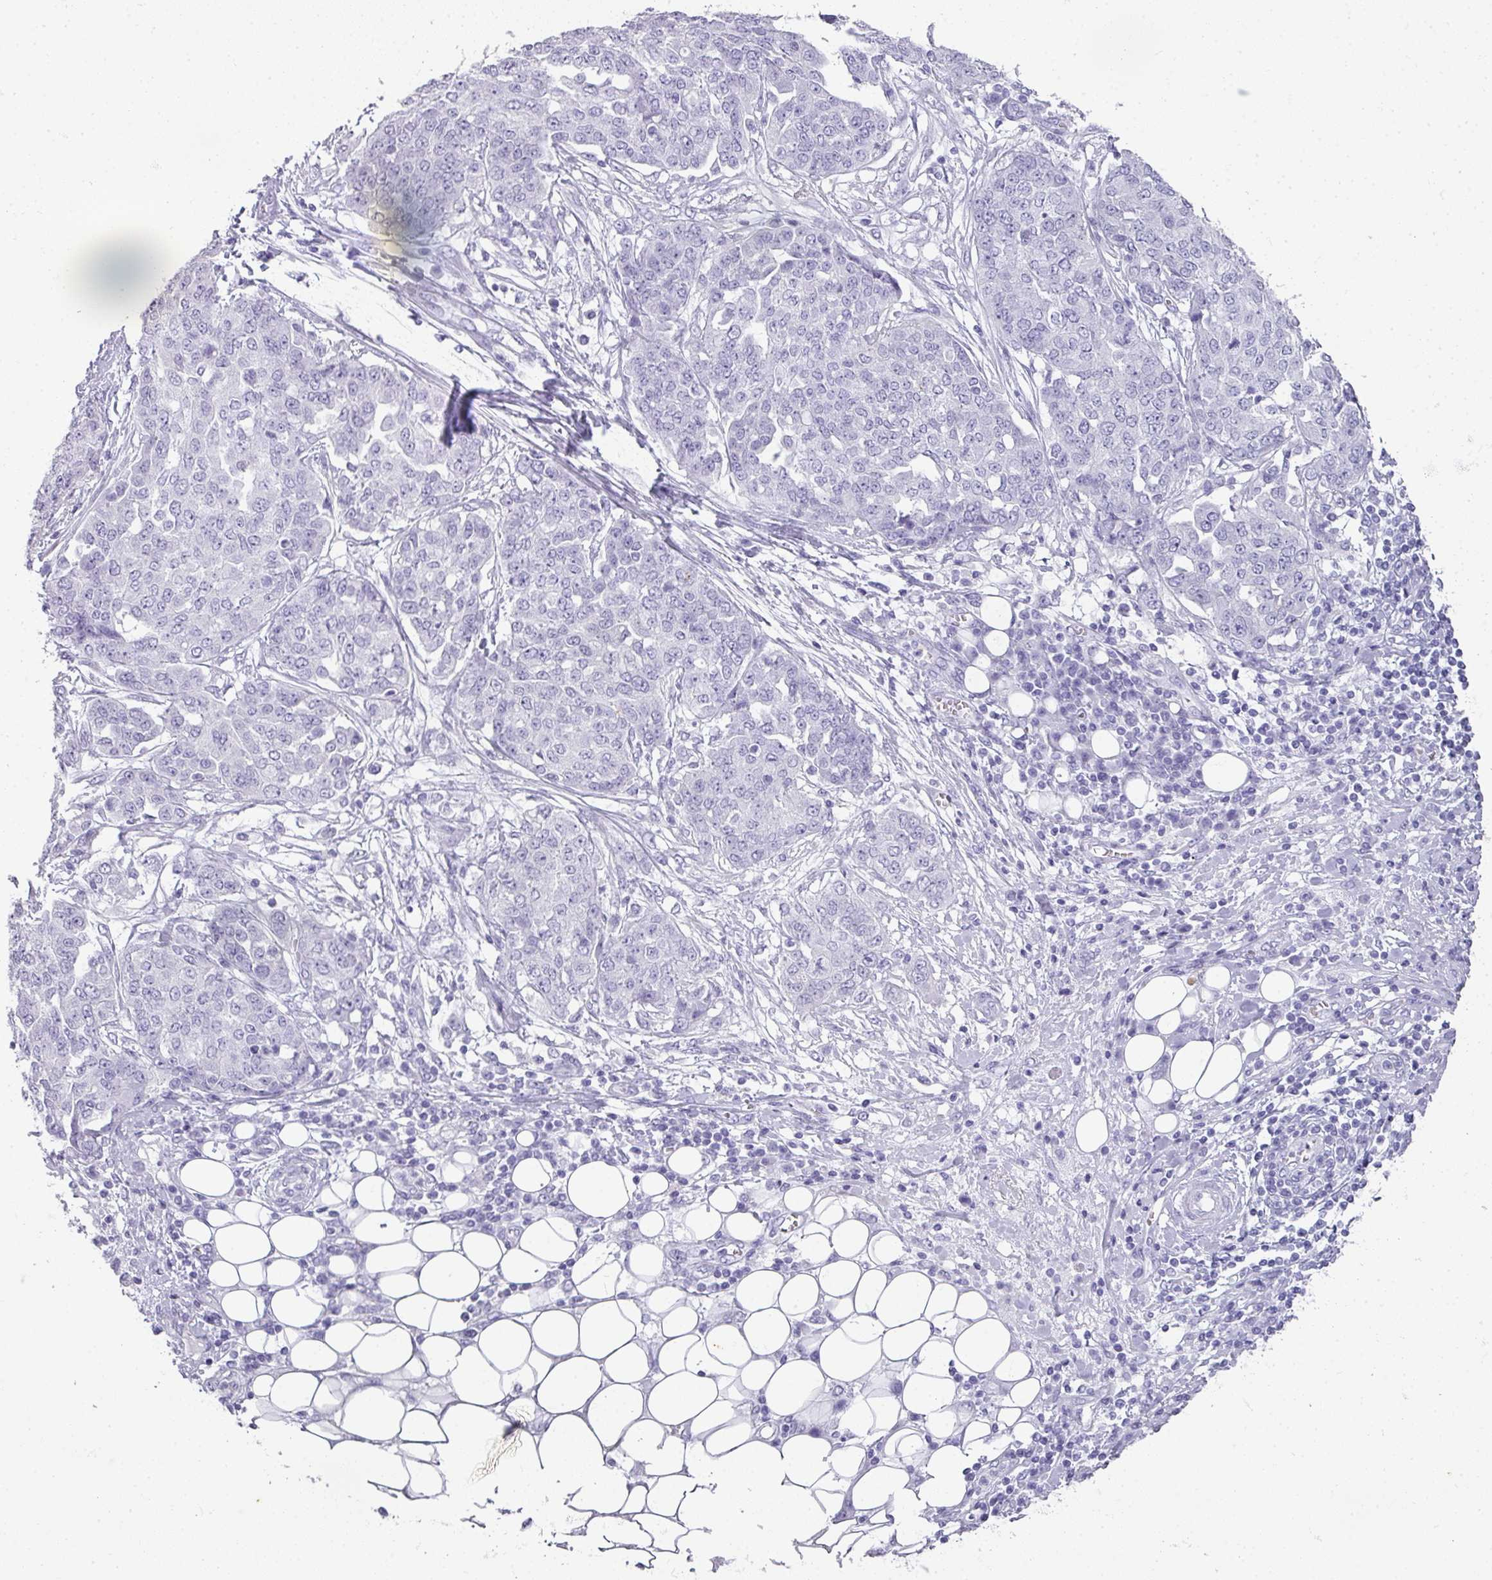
{"staining": {"intensity": "negative", "quantity": "none", "location": "none"}, "tissue": "ovarian cancer", "cell_type": "Tumor cells", "image_type": "cancer", "snomed": [{"axis": "morphology", "description": "Cystadenocarcinoma, serous, NOS"}, {"axis": "topography", "description": "Soft tissue"}, {"axis": "topography", "description": "Ovary"}], "caption": "Human ovarian cancer (serous cystadenocarcinoma) stained for a protein using immunohistochemistry (IHC) exhibits no expression in tumor cells.", "gene": "RBMY1F", "patient": {"sex": "female", "age": 57}}